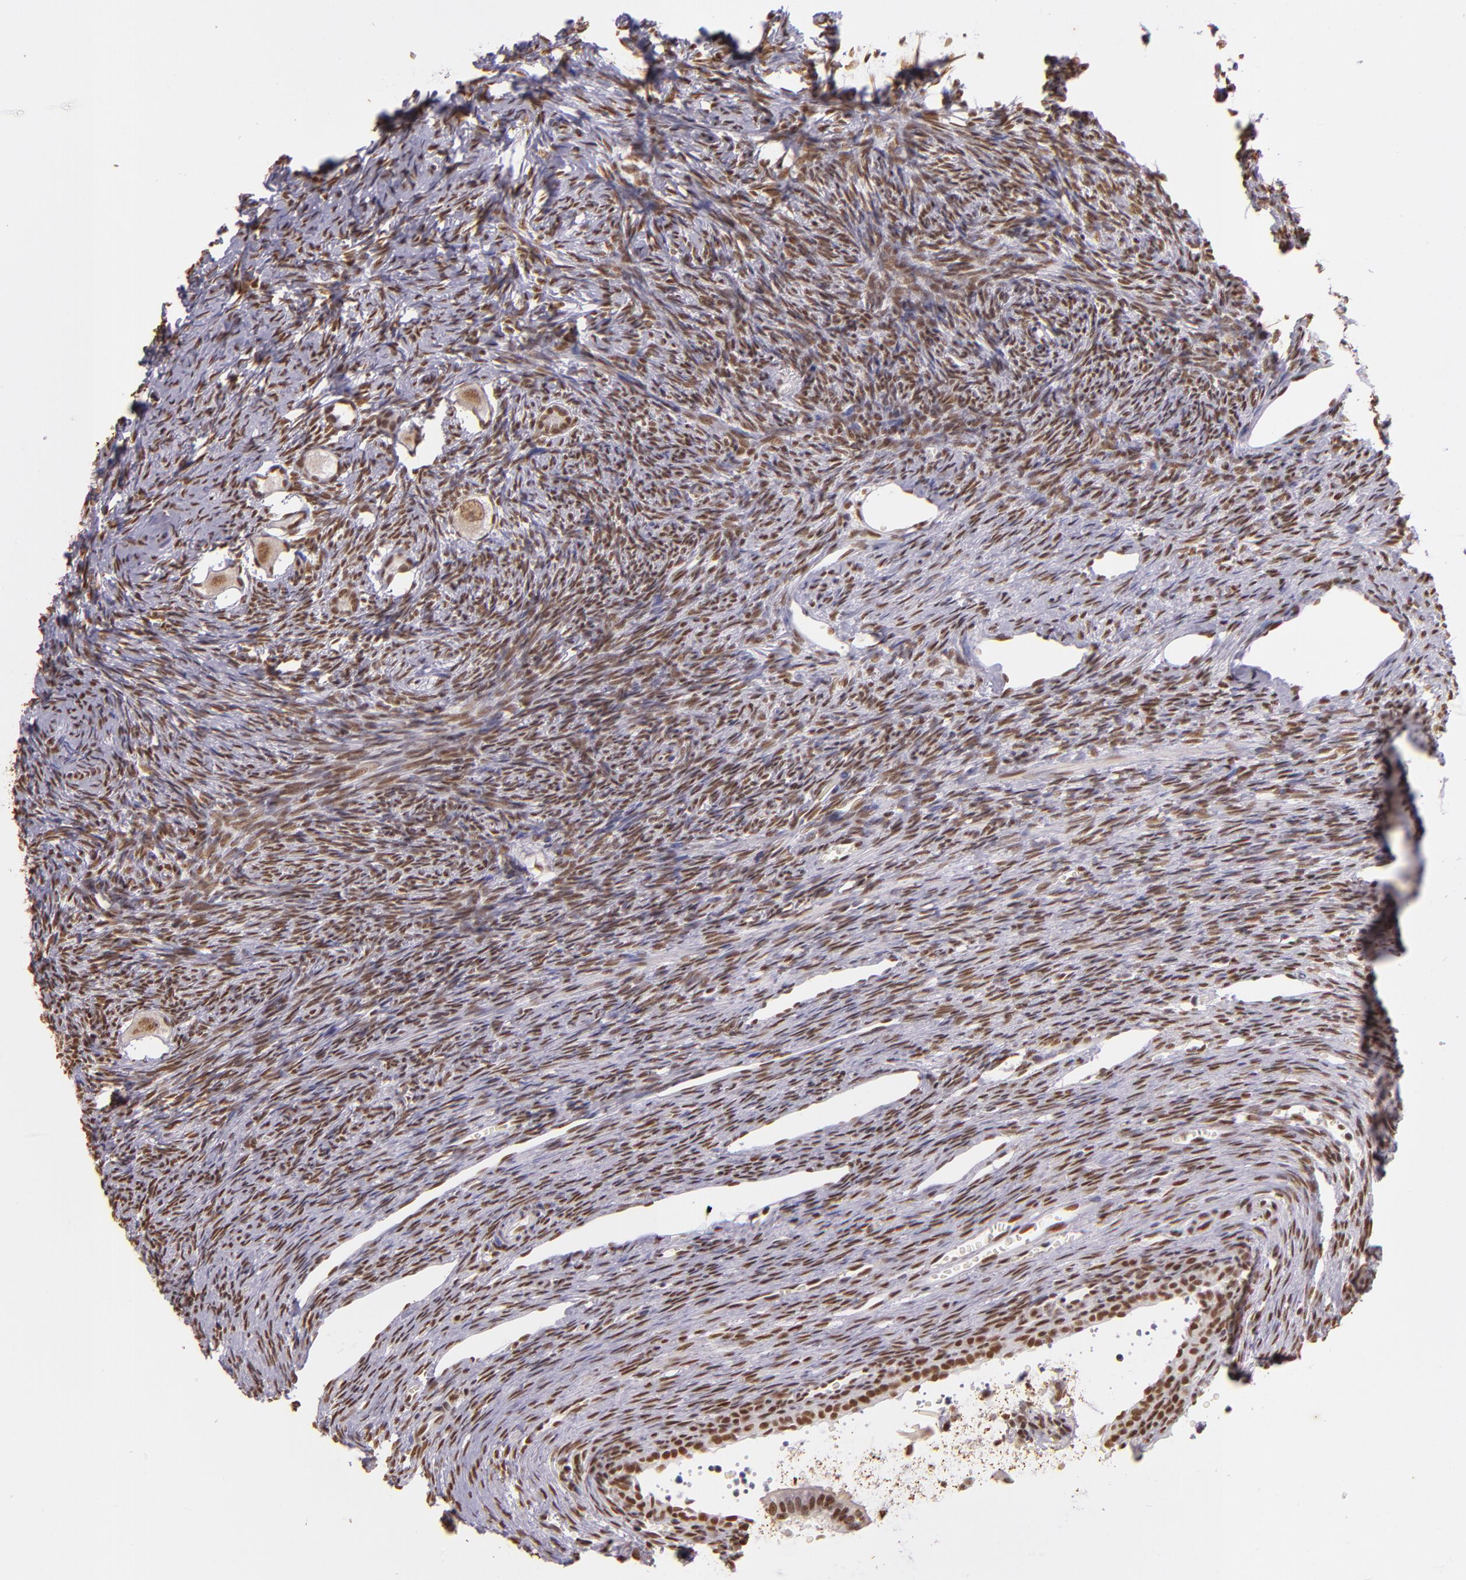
{"staining": {"intensity": "moderate", "quantity": ">75%", "location": "nuclear"}, "tissue": "ovary", "cell_type": "Follicle cells", "image_type": "normal", "snomed": [{"axis": "morphology", "description": "Normal tissue, NOS"}, {"axis": "topography", "description": "Ovary"}], "caption": "Benign ovary exhibits moderate nuclear positivity in approximately >75% of follicle cells.", "gene": "USF1", "patient": {"sex": "female", "age": 27}}